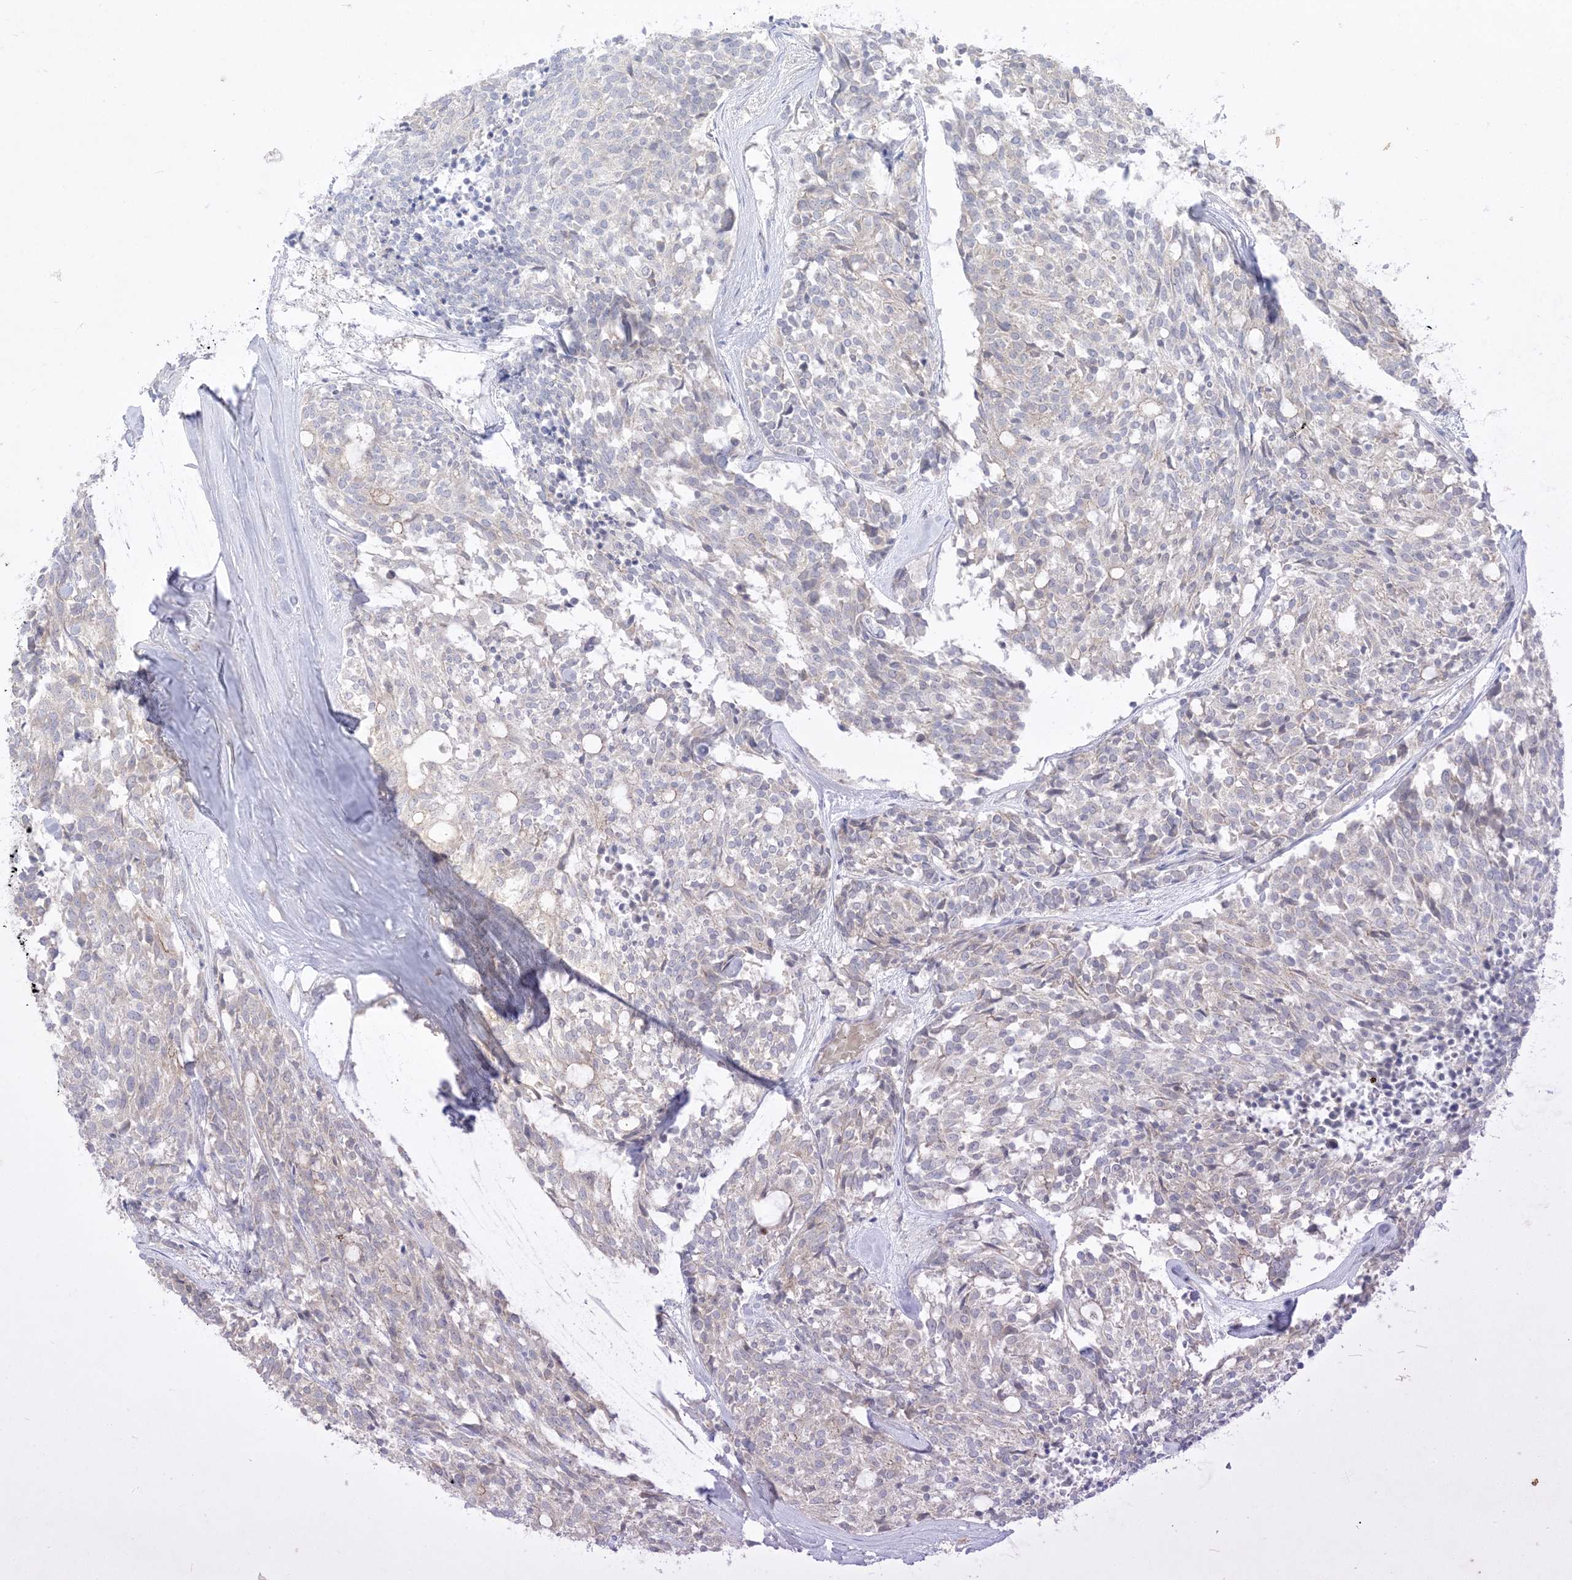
{"staining": {"intensity": "negative", "quantity": "none", "location": "none"}, "tissue": "carcinoid", "cell_type": "Tumor cells", "image_type": "cancer", "snomed": [{"axis": "morphology", "description": "Carcinoid, malignant, NOS"}, {"axis": "topography", "description": "Pancreas"}], "caption": "Malignant carcinoid was stained to show a protein in brown. There is no significant staining in tumor cells.", "gene": "PLEKHA3", "patient": {"sex": "female", "age": 54}}